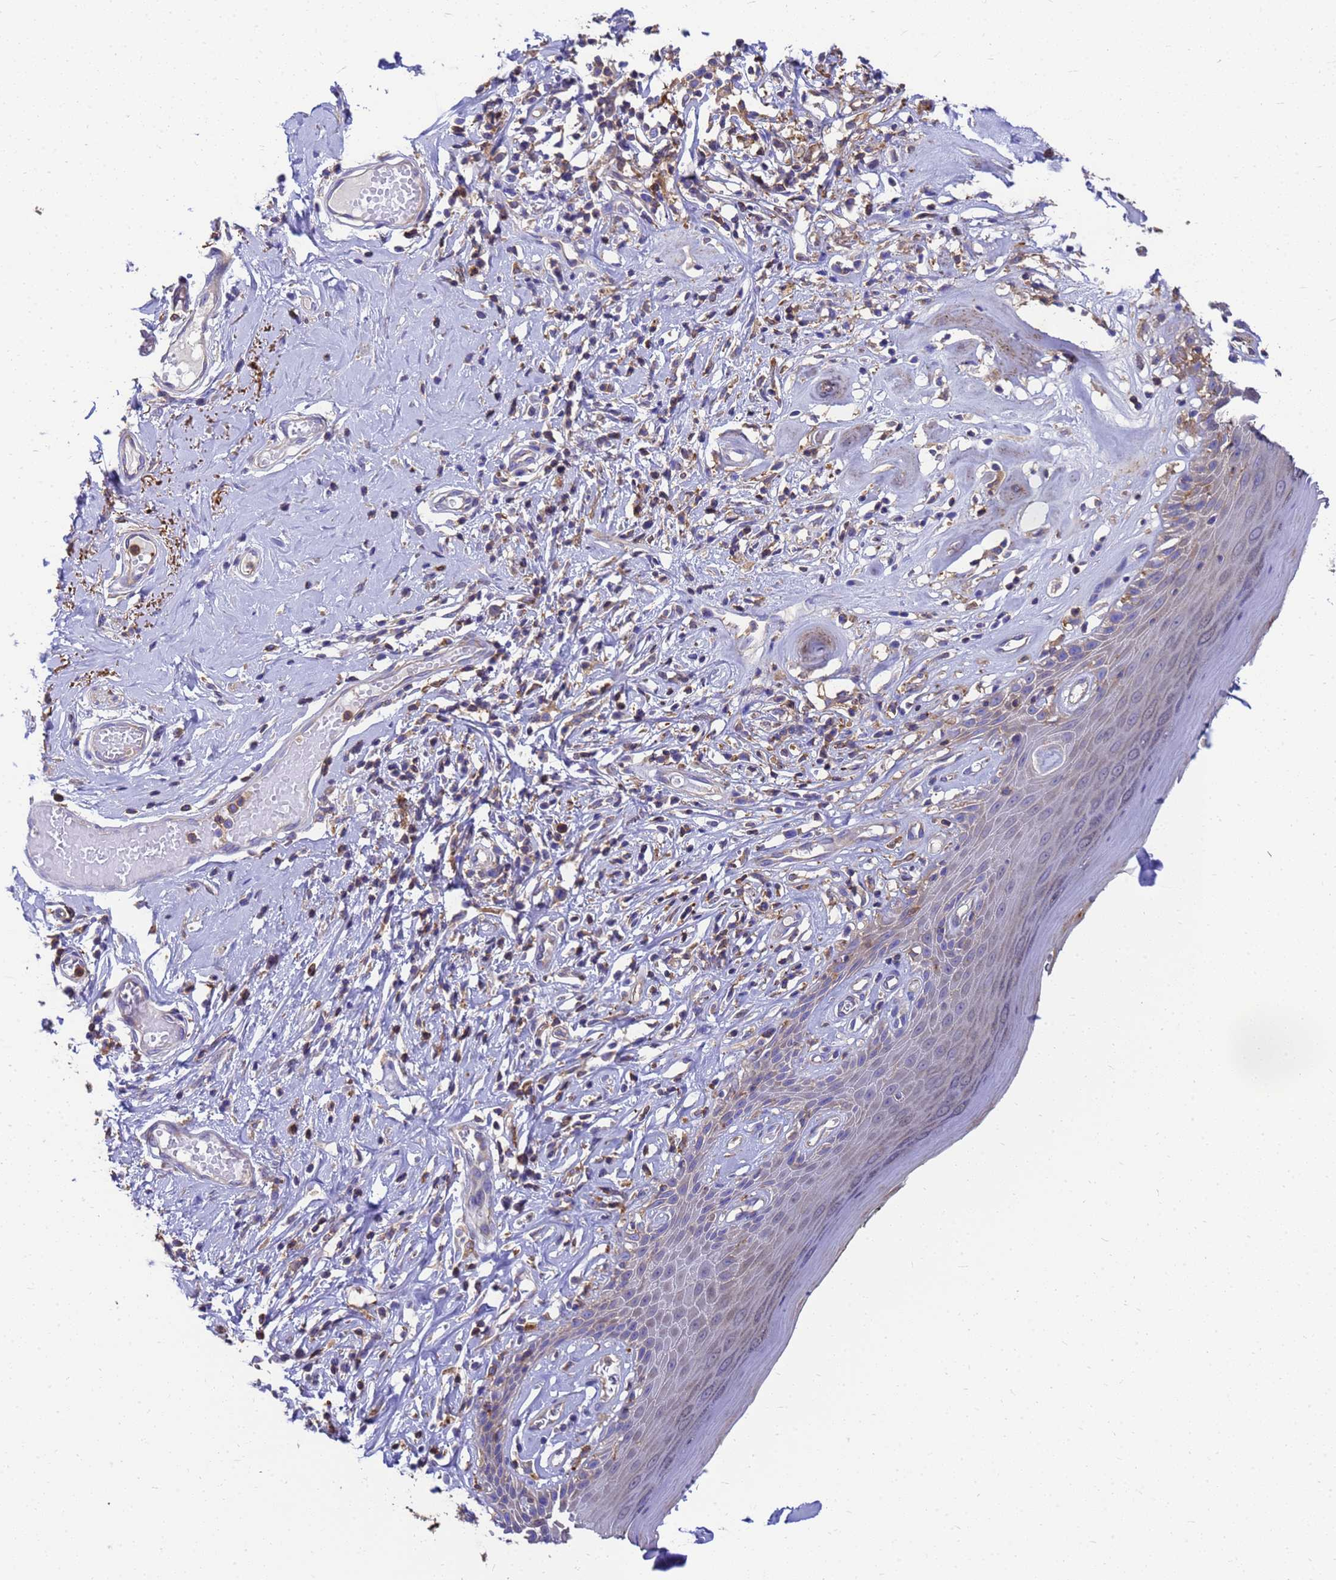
{"staining": {"intensity": "weak", "quantity": "<25%", "location": "cytoplasmic/membranous"}, "tissue": "skin", "cell_type": "Epidermal cells", "image_type": "normal", "snomed": [{"axis": "morphology", "description": "Normal tissue, NOS"}, {"axis": "morphology", "description": "Inflammation, NOS"}, {"axis": "topography", "description": "Vulva"}], "caption": "An immunohistochemistry photomicrograph of normal skin is shown. There is no staining in epidermal cells of skin. Brightfield microscopy of immunohistochemistry stained with DAB (3,3'-diaminobenzidine) (brown) and hematoxylin (blue), captured at high magnification.", "gene": "ZNF235", "patient": {"sex": "female", "age": 84}}